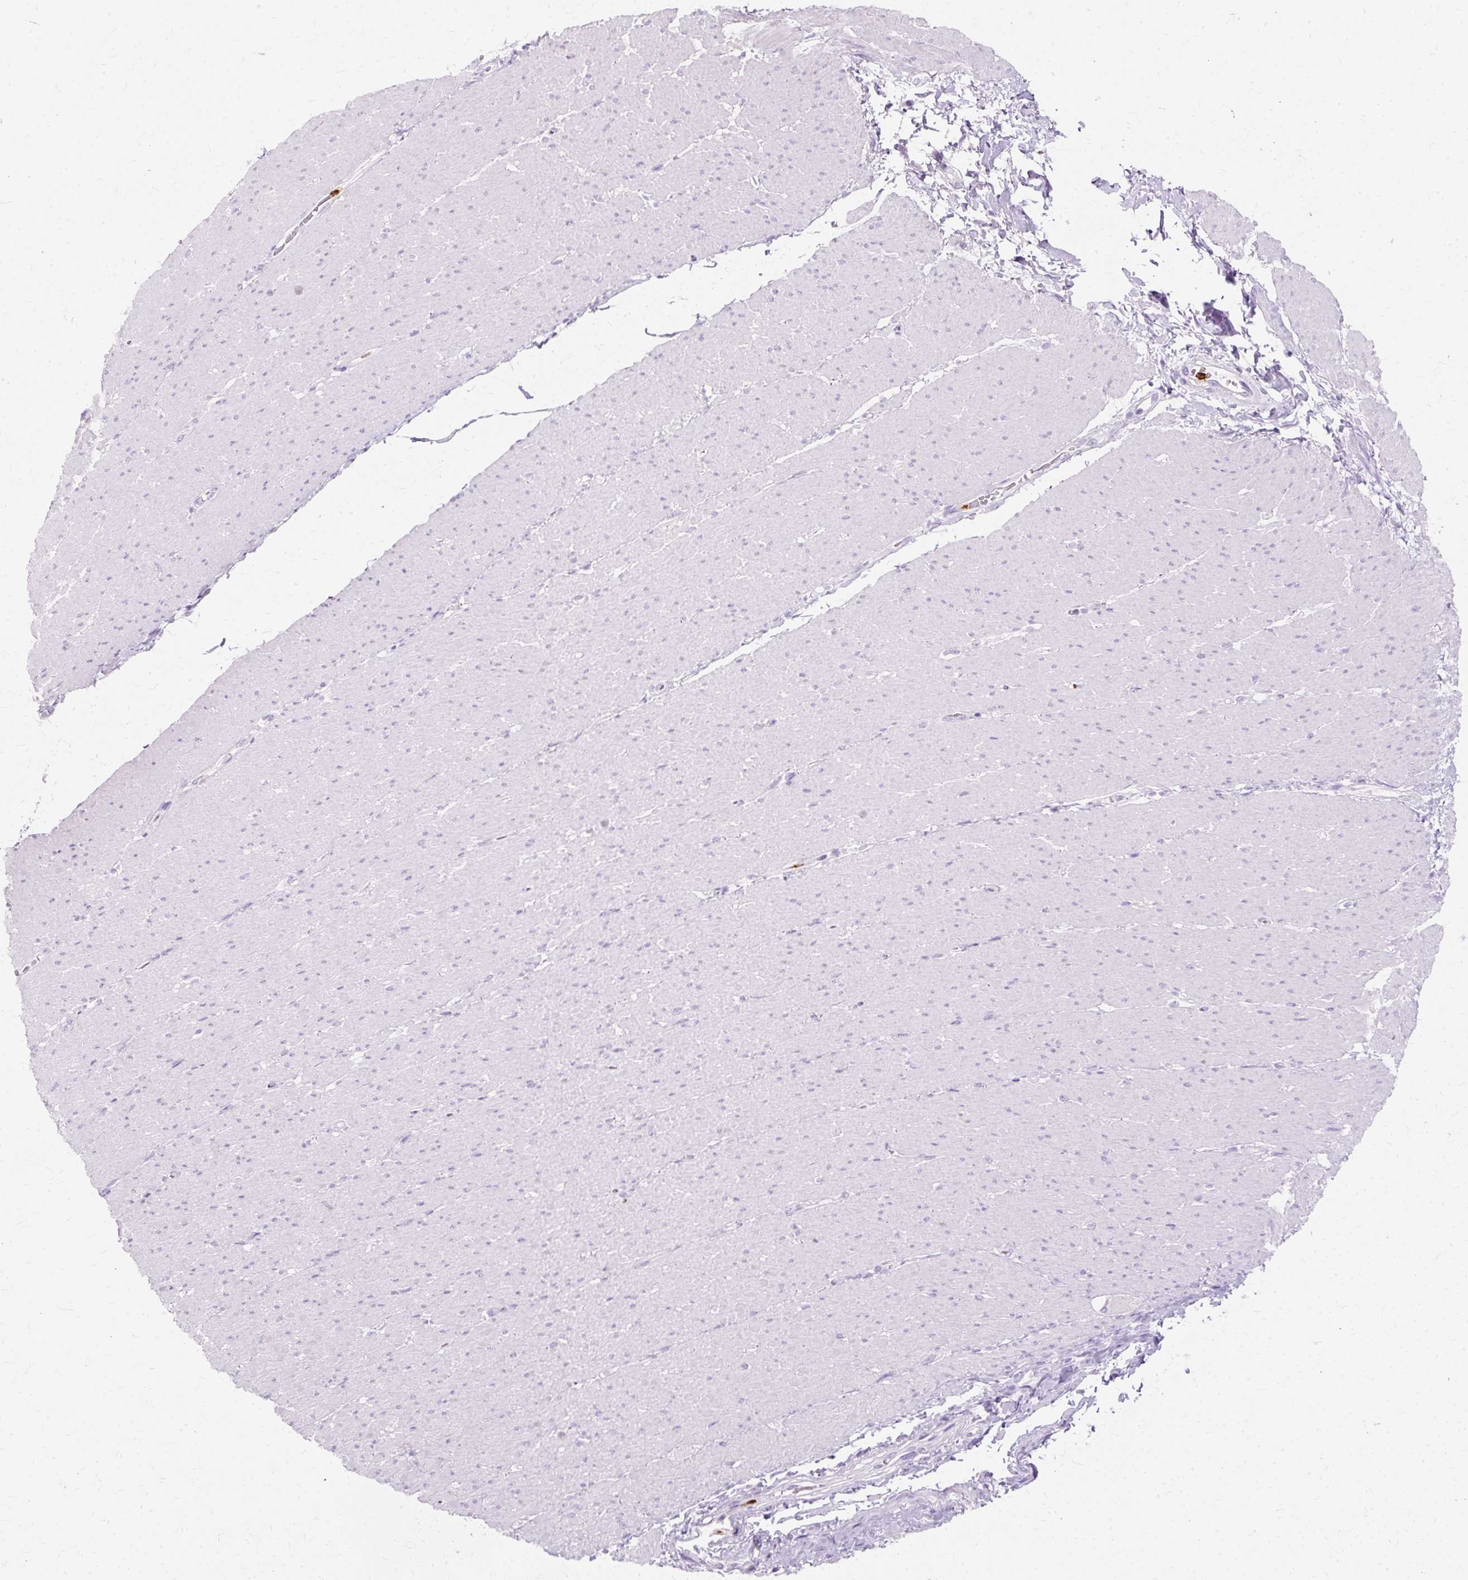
{"staining": {"intensity": "negative", "quantity": "none", "location": "none"}, "tissue": "smooth muscle", "cell_type": "Smooth muscle cells", "image_type": "normal", "snomed": [{"axis": "morphology", "description": "Normal tissue, NOS"}, {"axis": "topography", "description": "Smooth muscle"}, {"axis": "topography", "description": "Rectum"}], "caption": "Immunohistochemistry photomicrograph of benign smooth muscle: smooth muscle stained with DAB (3,3'-diaminobenzidine) reveals no significant protein staining in smooth muscle cells. Brightfield microscopy of IHC stained with DAB (brown) and hematoxylin (blue), captured at high magnification.", "gene": "DEFA1B", "patient": {"sex": "male", "age": 53}}